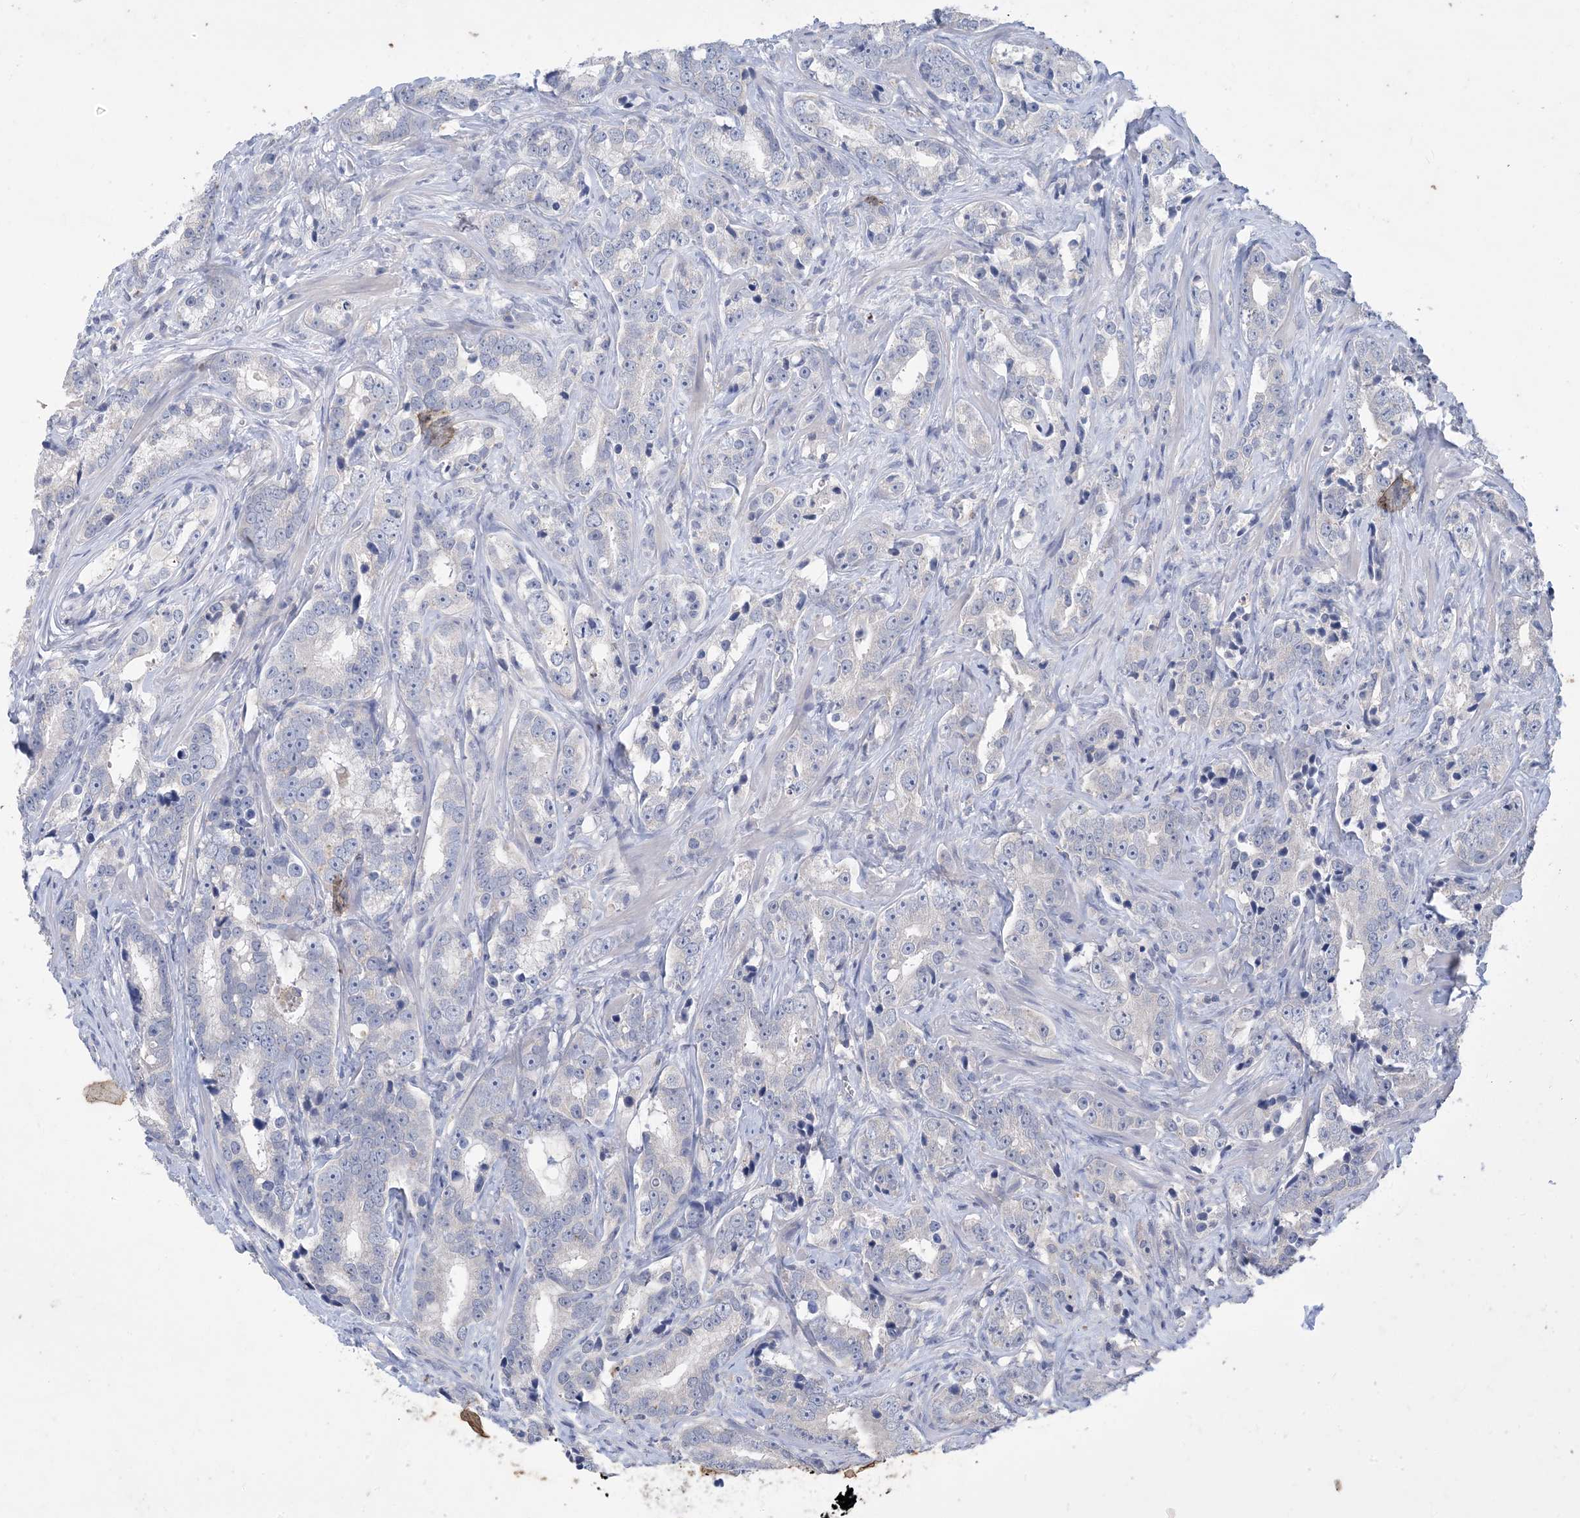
{"staining": {"intensity": "negative", "quantity": "none", "location": "none"}, "tissue": "prostate cancer", "cell_type": "Tumor cells", "image_type": "cancer", "snomed": [{"axis": "morphology", "description": "Adenocarcinoma, High grade"}, {"axis": "topography", "description": "Prostate"}], "caption": "This is an immunohistochemistry histopathology image of human prostate high-grade adenocarcinoma. There is no positivity in tumor cells.", "gene": "KPRP", "patient": {"sex": "male", "age": 62}}